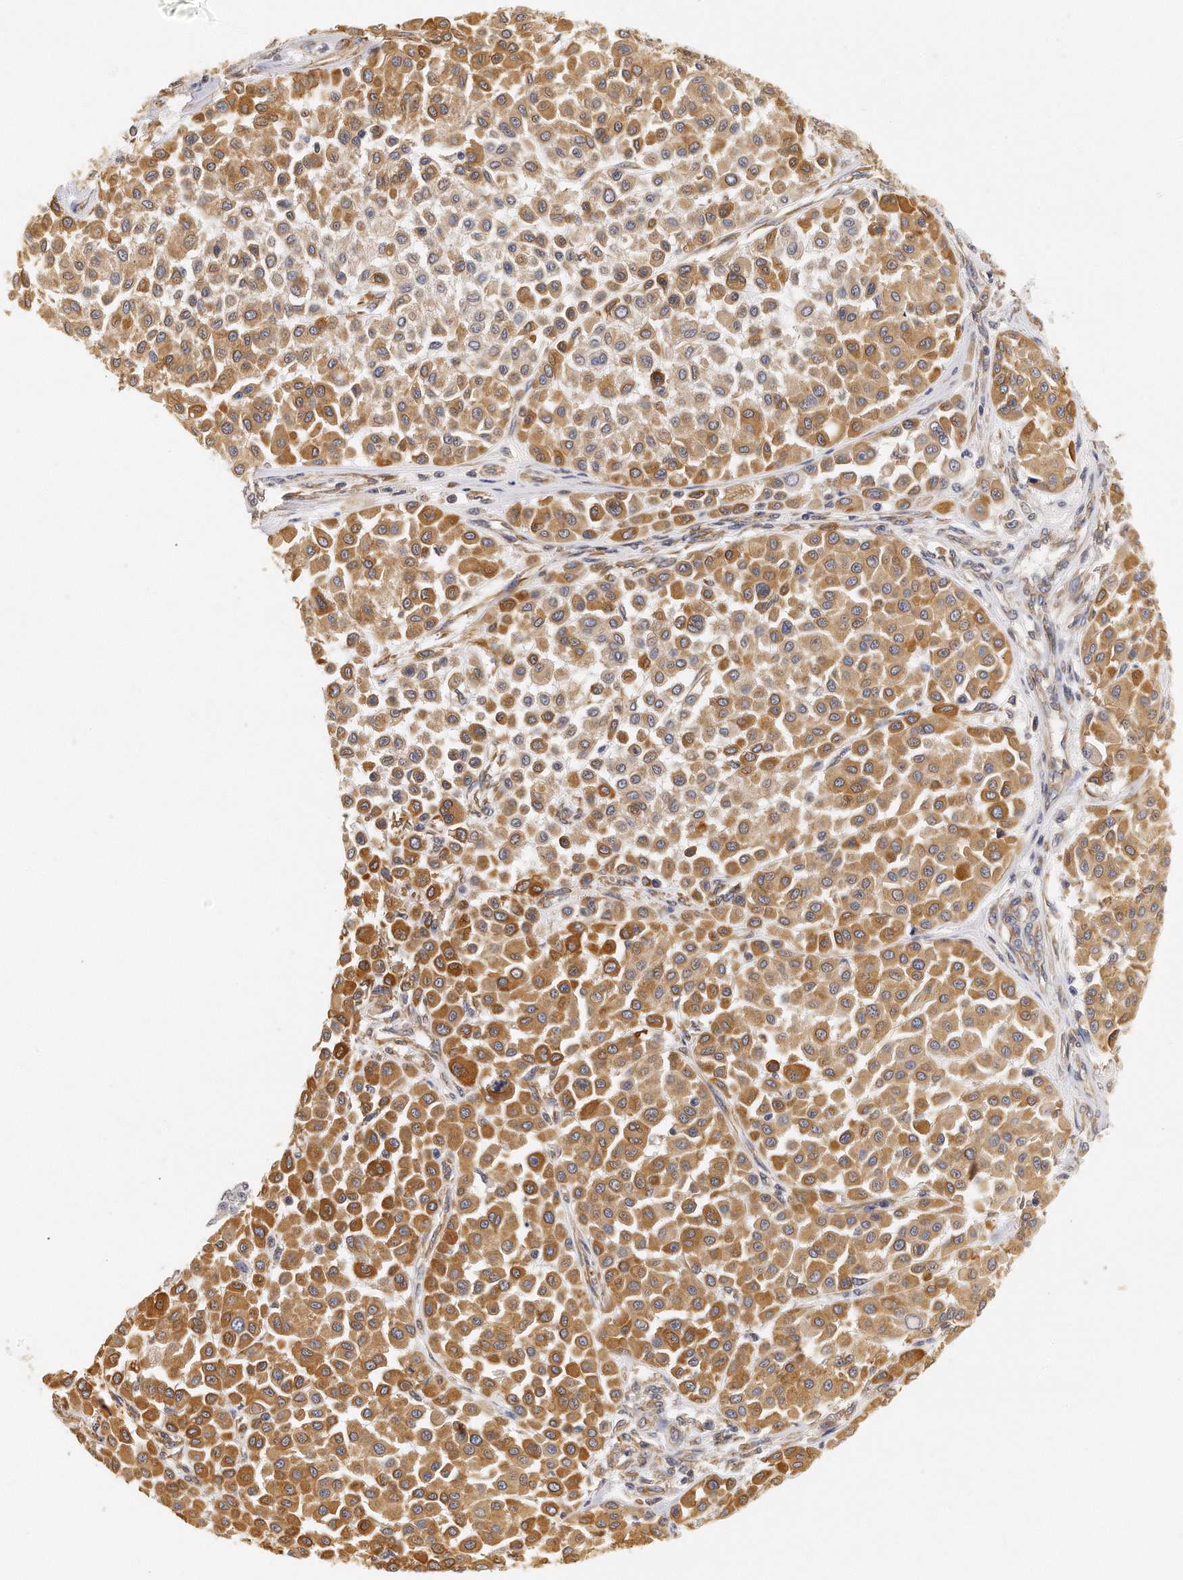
{"staining": {"intensity": "moderate", "quantity": ">75%", "location": "cytoplasmic/membranous"}, "tissue": "melanoma", "cell_type": "Tumor cells", "image_type": "cancer", "snomed": [{"axis": "morphology", "description": "Malignant melanoma, Metastatic site"}, {"axis": "topography", "description": "Soft tissue"}], "caption": "Immunohistochemistry micrograph of human malignant melanoma (metastatic site) stained for a protein (brown), which shows medium levels of moderate cytoplasmic/membranous expression in about >75% of tumor cells.", "gene": "CHST7", "patient": {"sex": "male", "age": 41}}